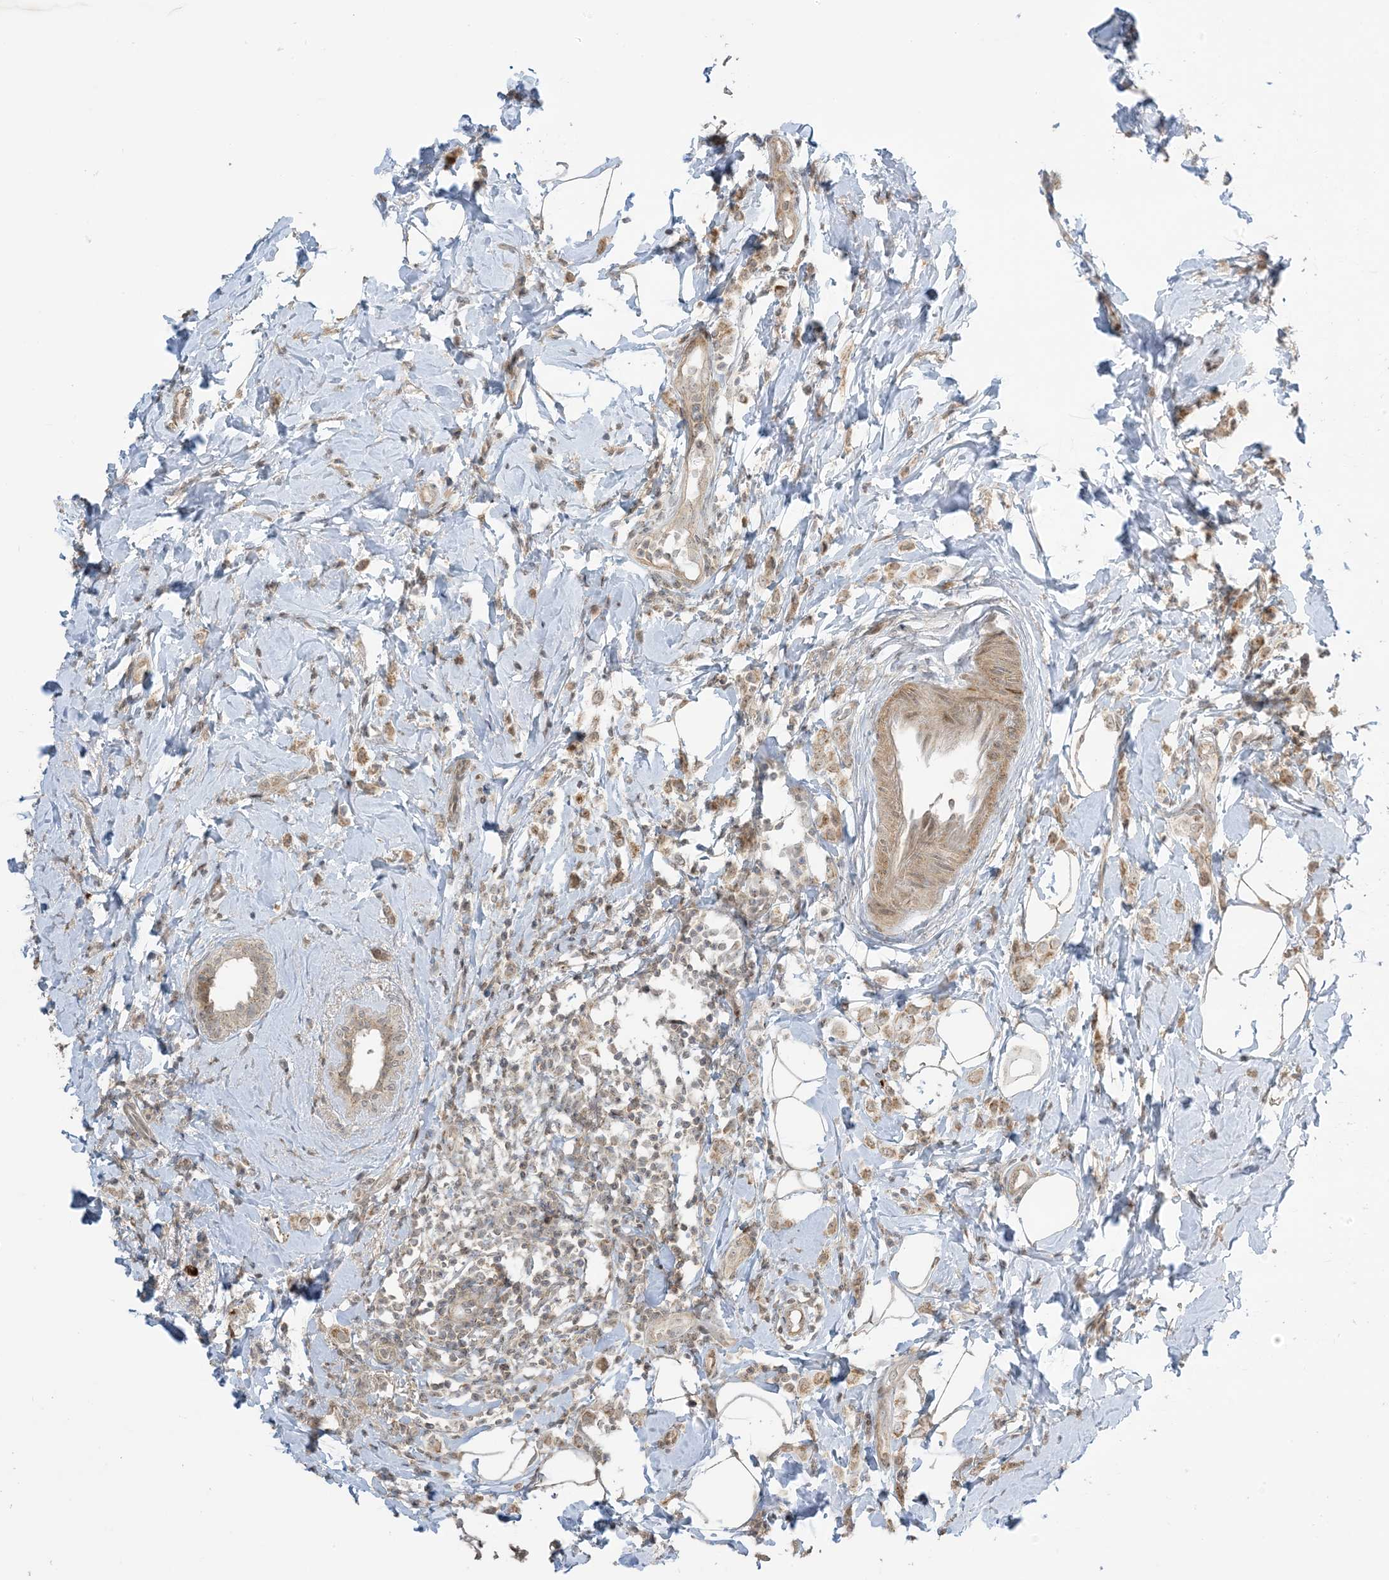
{"staining": {"intensity": "moderate", "quantity": ">75%", "location": "cytoplasmic/membranous"}, "tissue": "breast cancer", "cell_type": "Tumor cells", "image_type": "cancer", "snomed": [{"axis": "morphology", "description": "Lobular carcinoma"}, {"axis": "topography", "description": "Breast"}], "caption": "Moderate cytoplasmic/membranous protein positivity is present in about >75% of tumor cells in breast cancer. Using DAB (brown) and hematoxylin (blue) stains, captured at high magnification using brightfield microscopy.", "gene": "PHLDB2", "patient": {"sex": "female", "age": 47}}